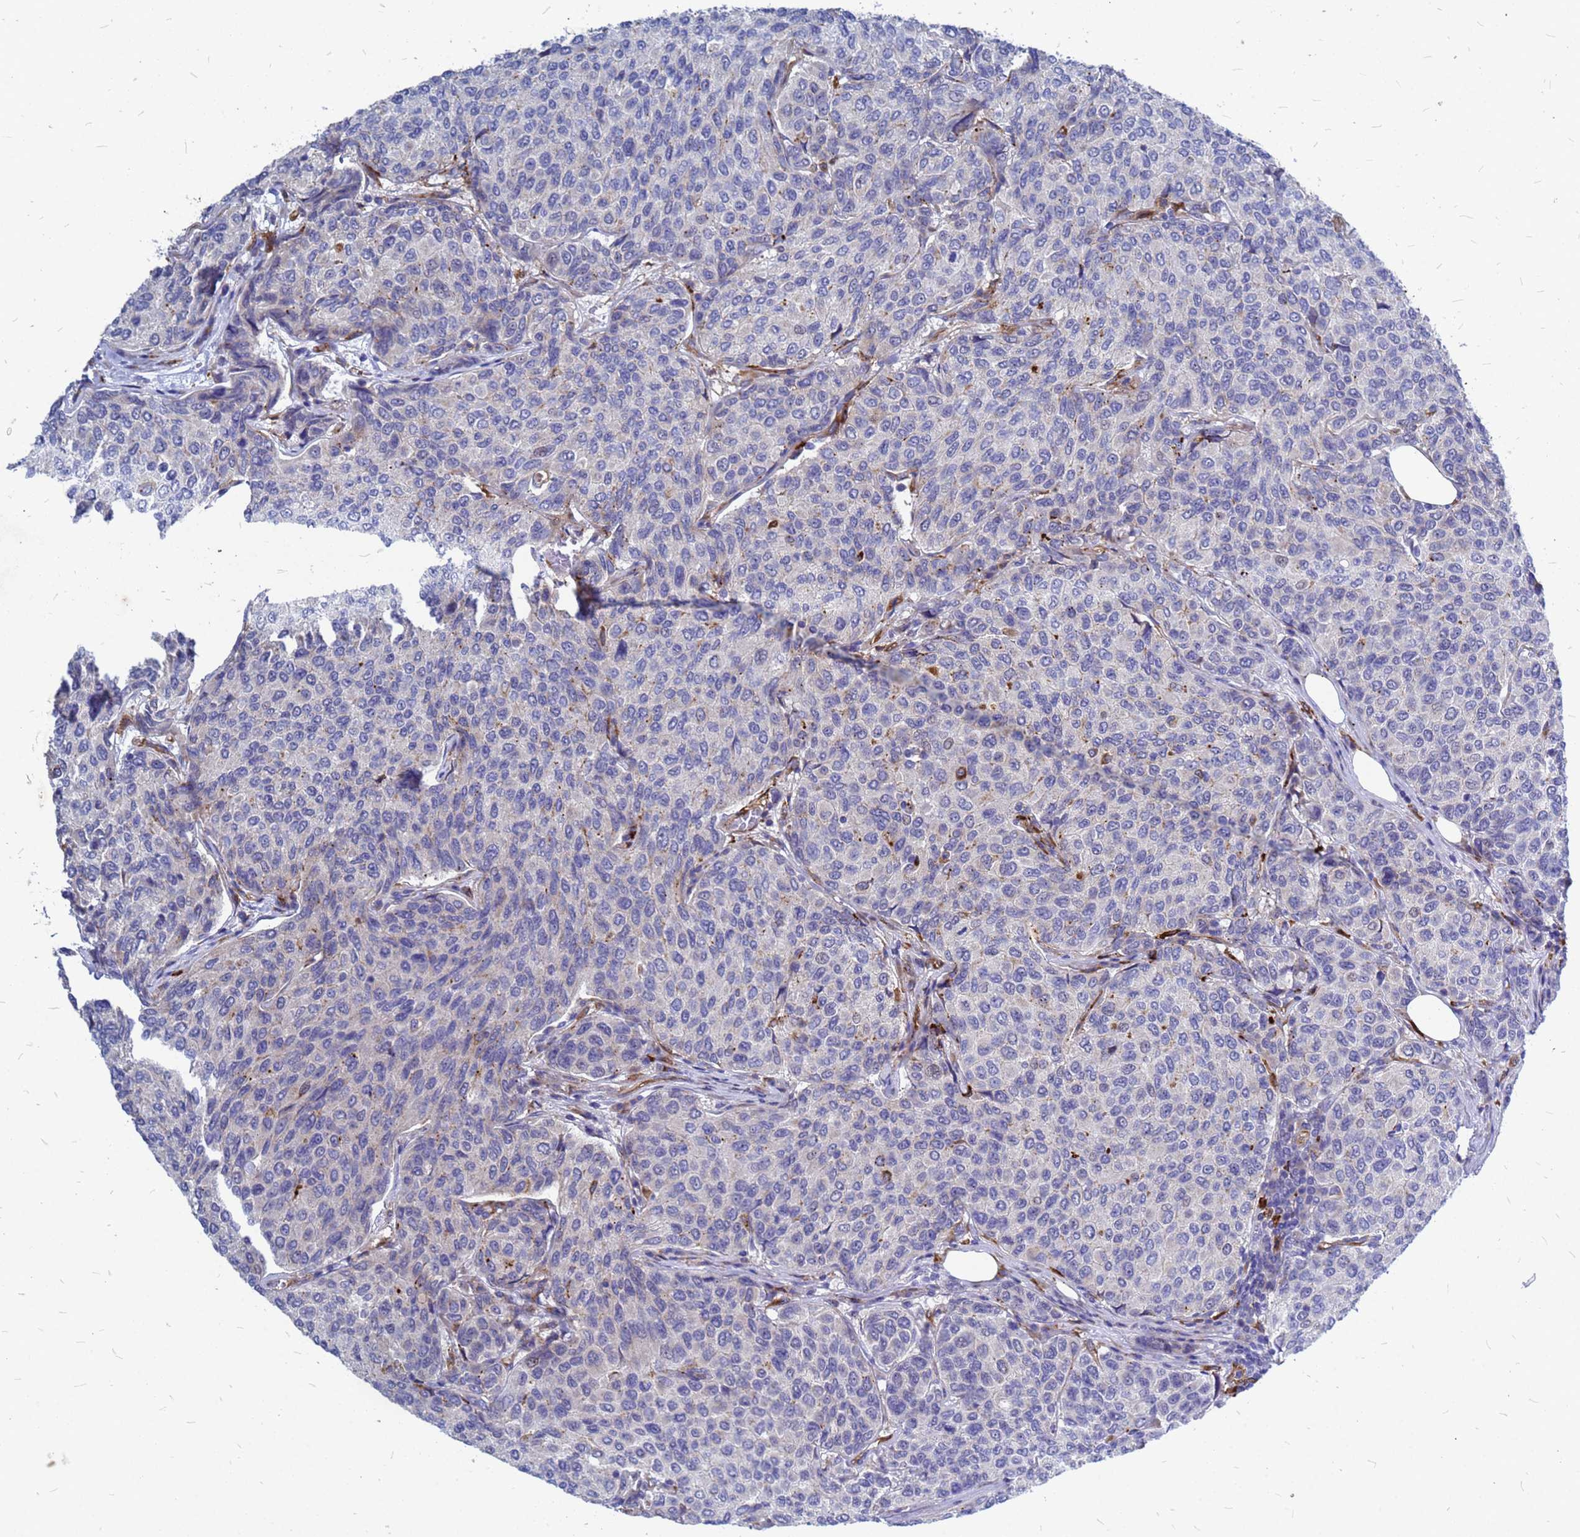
{"staining": {"intensity": "negative", "quantity": "none", "location": "none"}, "tissue": "breast cancer", "cell_type": "Tumor cells", "image_type": "cancer", "snomed": [{"axis": "morphology", "description": "Duct carcinoma"}, {"axis": "topography", "description": "Breast"}], "caption": "Tumor cells are negative for protein expression in human breast cancer. (DAB immunohistochemistry (IHC) with hematoxylin counter stain).", "gene": "NOSTRIN", "patient": {"sex": "female", "age": 55}}